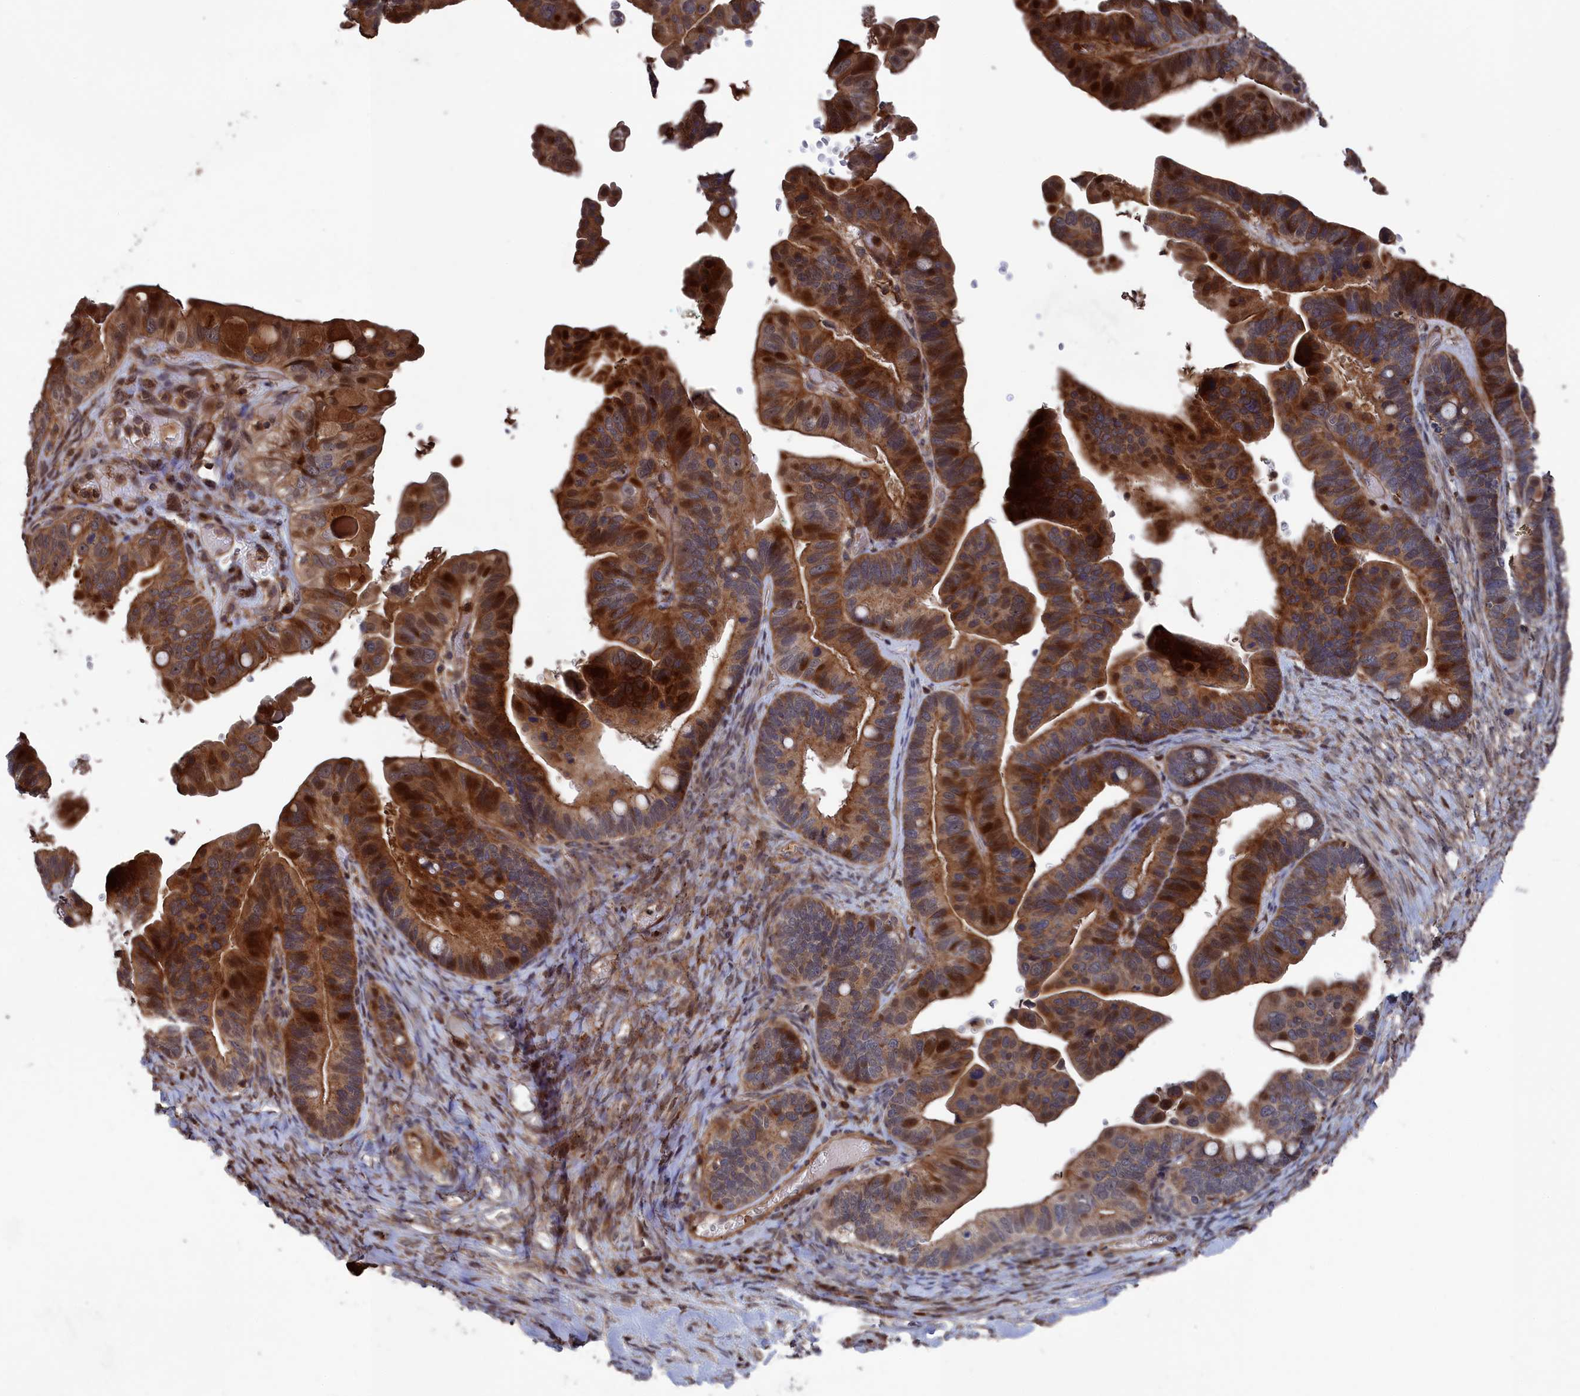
{"staining": {"intensity": "strong", "quantity": ">75%", "location": "cytoplasmic/membranous,nuclear"}, "tissue": "ovarian cancer", "cell_type": "Tumor cells", "image_type": "cancer", "snomed": [{"axis": "morphology", "description": "Cystadenocarcinoma, serous, NOS"}, {"axis": "topography", "description": "Ovary"}], "caption": "About >75% of tumor cells in human serous cystadenocarcinoma (ovarian) demonstrate strong cytoplasmic/membranous and nuclear protein staining as visualized by brown immunohistochemical staining.", "gene": "PLA2G15", "patient": {"sex": "female", "age": 56}}